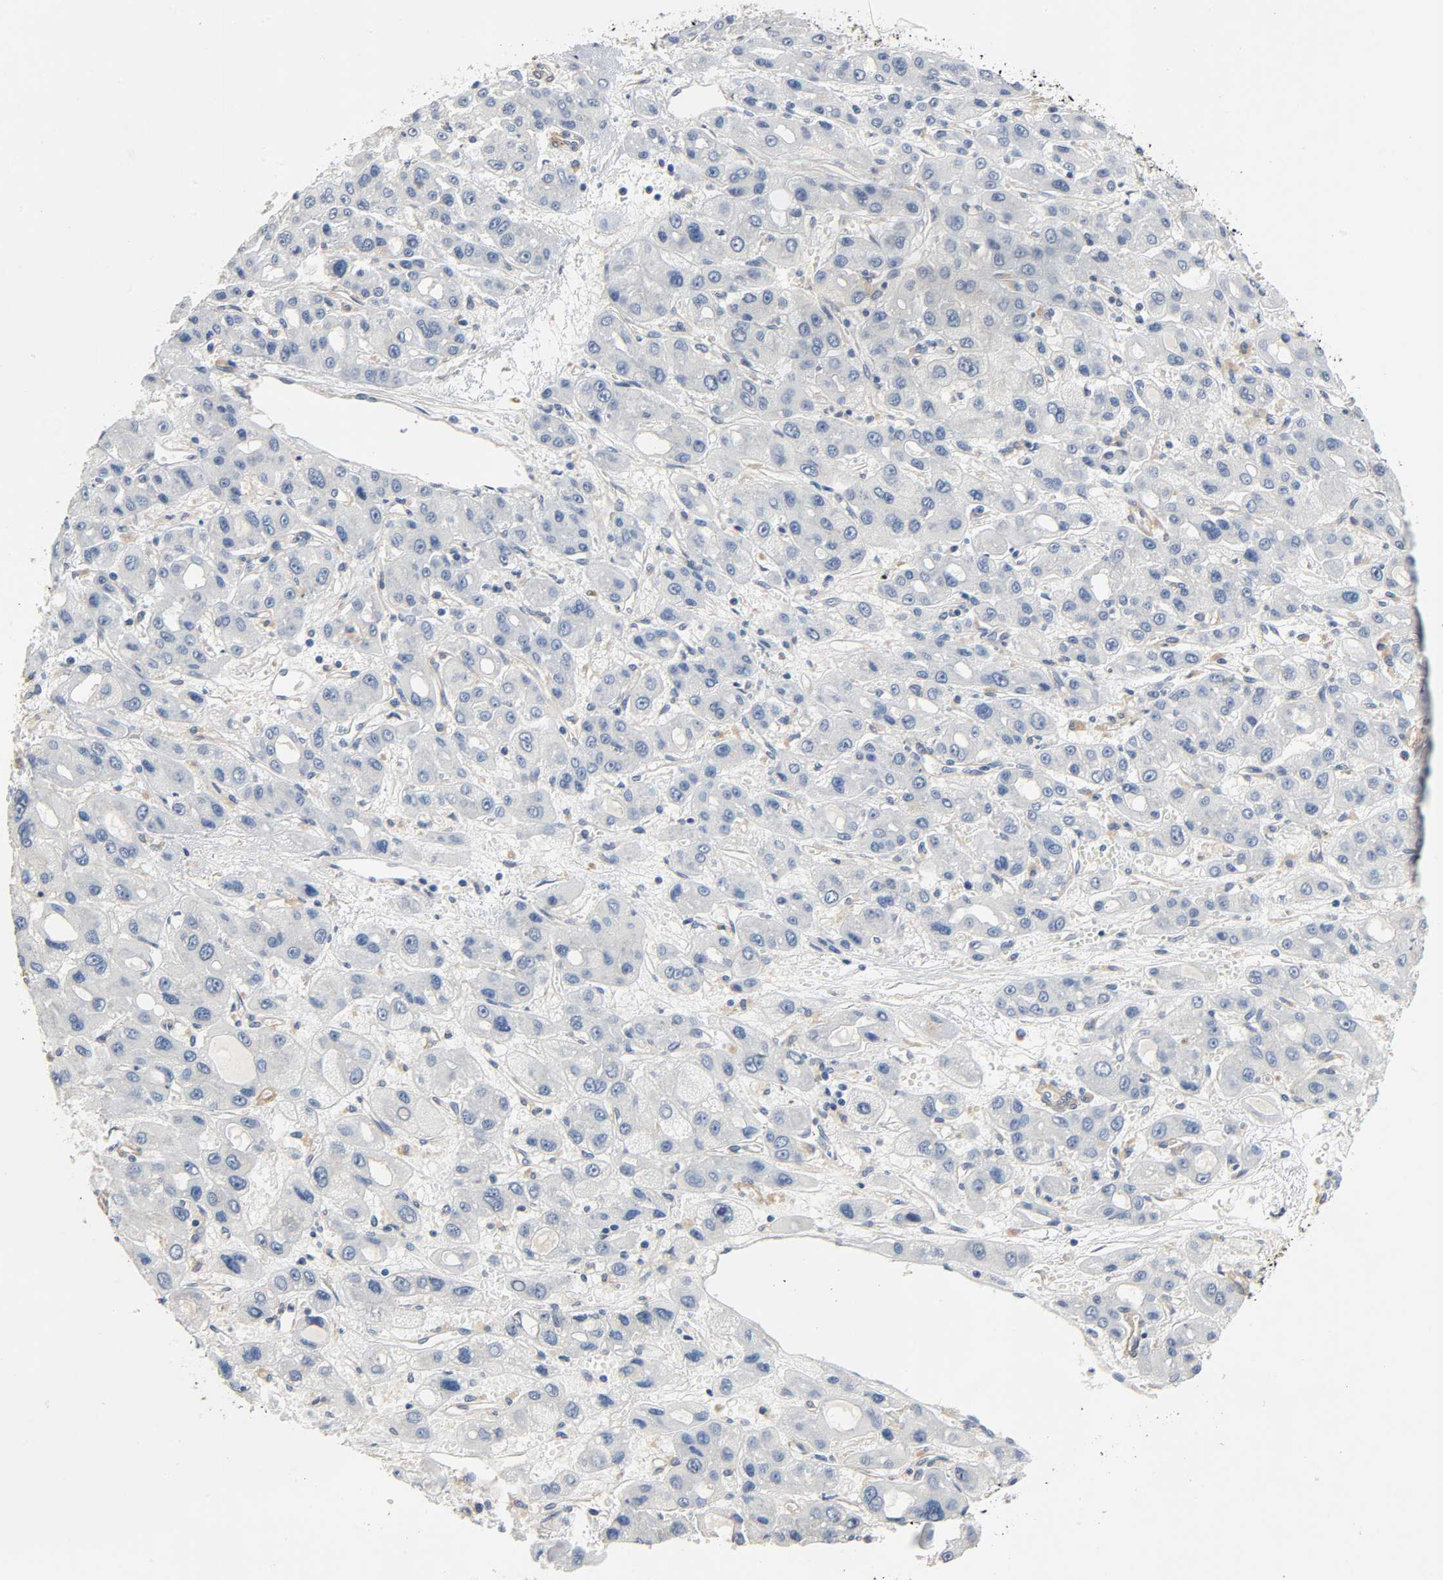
{"staining": {"intensity": "negative", "quantity": "none", "location": "none"}, "tissue": "liver cancer", "cell_type": "Tumor cells", "image_type": "cancer", "snomed": [{"axis": "morphology", "description": "Carcinoma, Hepatocellular, NOS"}, {"axis": "topography", "description": "Liver"}], "caption": "This is an IHC image of human liver cancer (hepatocellular carcinoma). There is no staining in tumor cells.", "gene": "ARPC1A", "patient": {"sex": "male", "age": 55}}